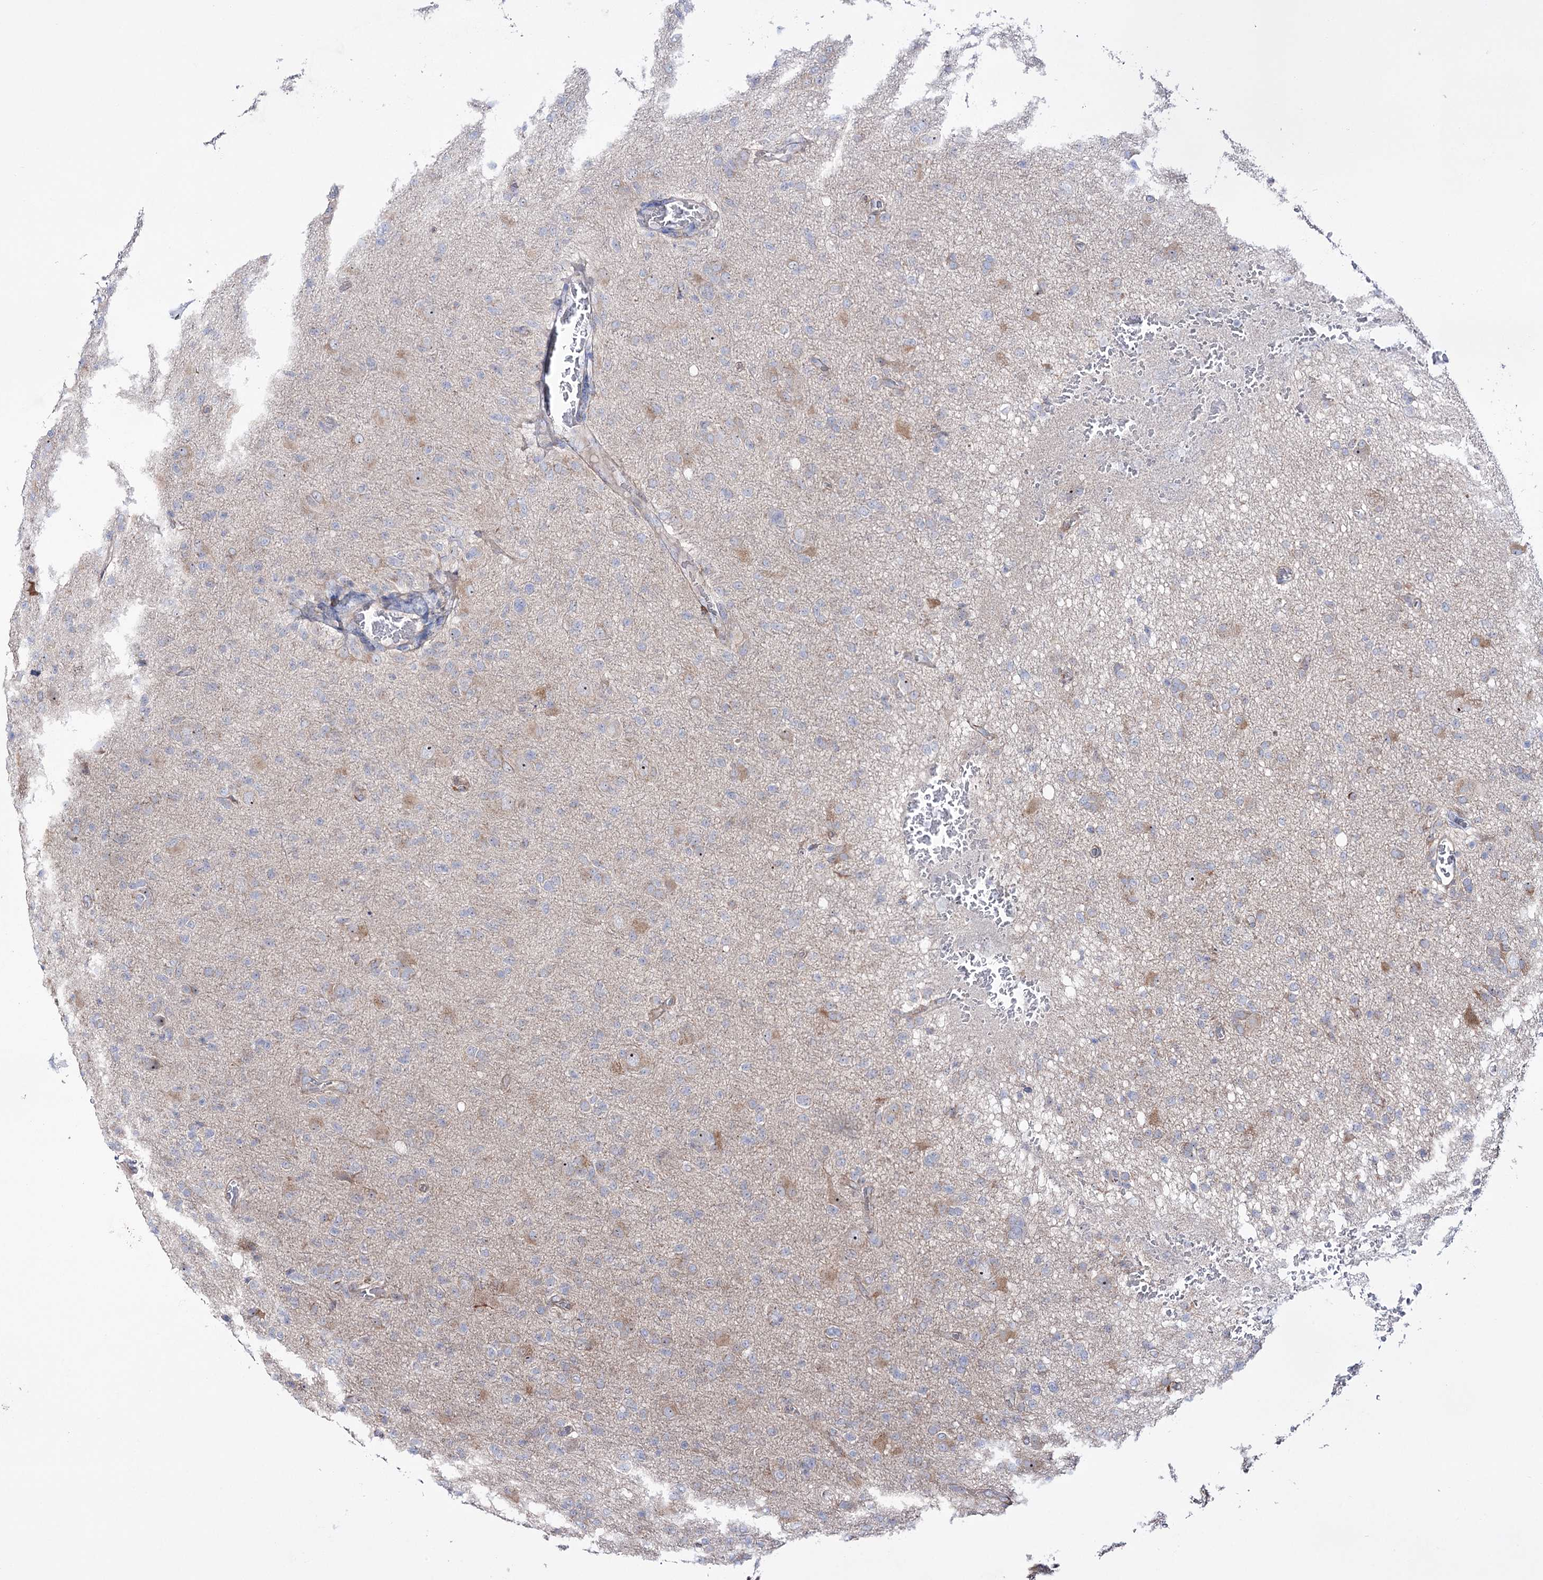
{"staining": {"intensity": "weak", "quantity": "<25%", "location": "cytoplasmic/membranous"}, "tissue": "glioma", "cell_type": "Tumor cells", "image_type": "cancer", "snomed": [{"axis": "morphology", "description": "Glioma, malignant, High grade"}, {"axis": "topography", "description": "Brain"}], "caption": "This histopathology image is of malignant high-grade glioma stained with immunohistochemistry (IHC) to label a protein in brown with the nuclei are counter-stained blue. There is no positivity in tumor cells.", "gene": "METTL5", "patient": {"sex": "female", "age": 57}}